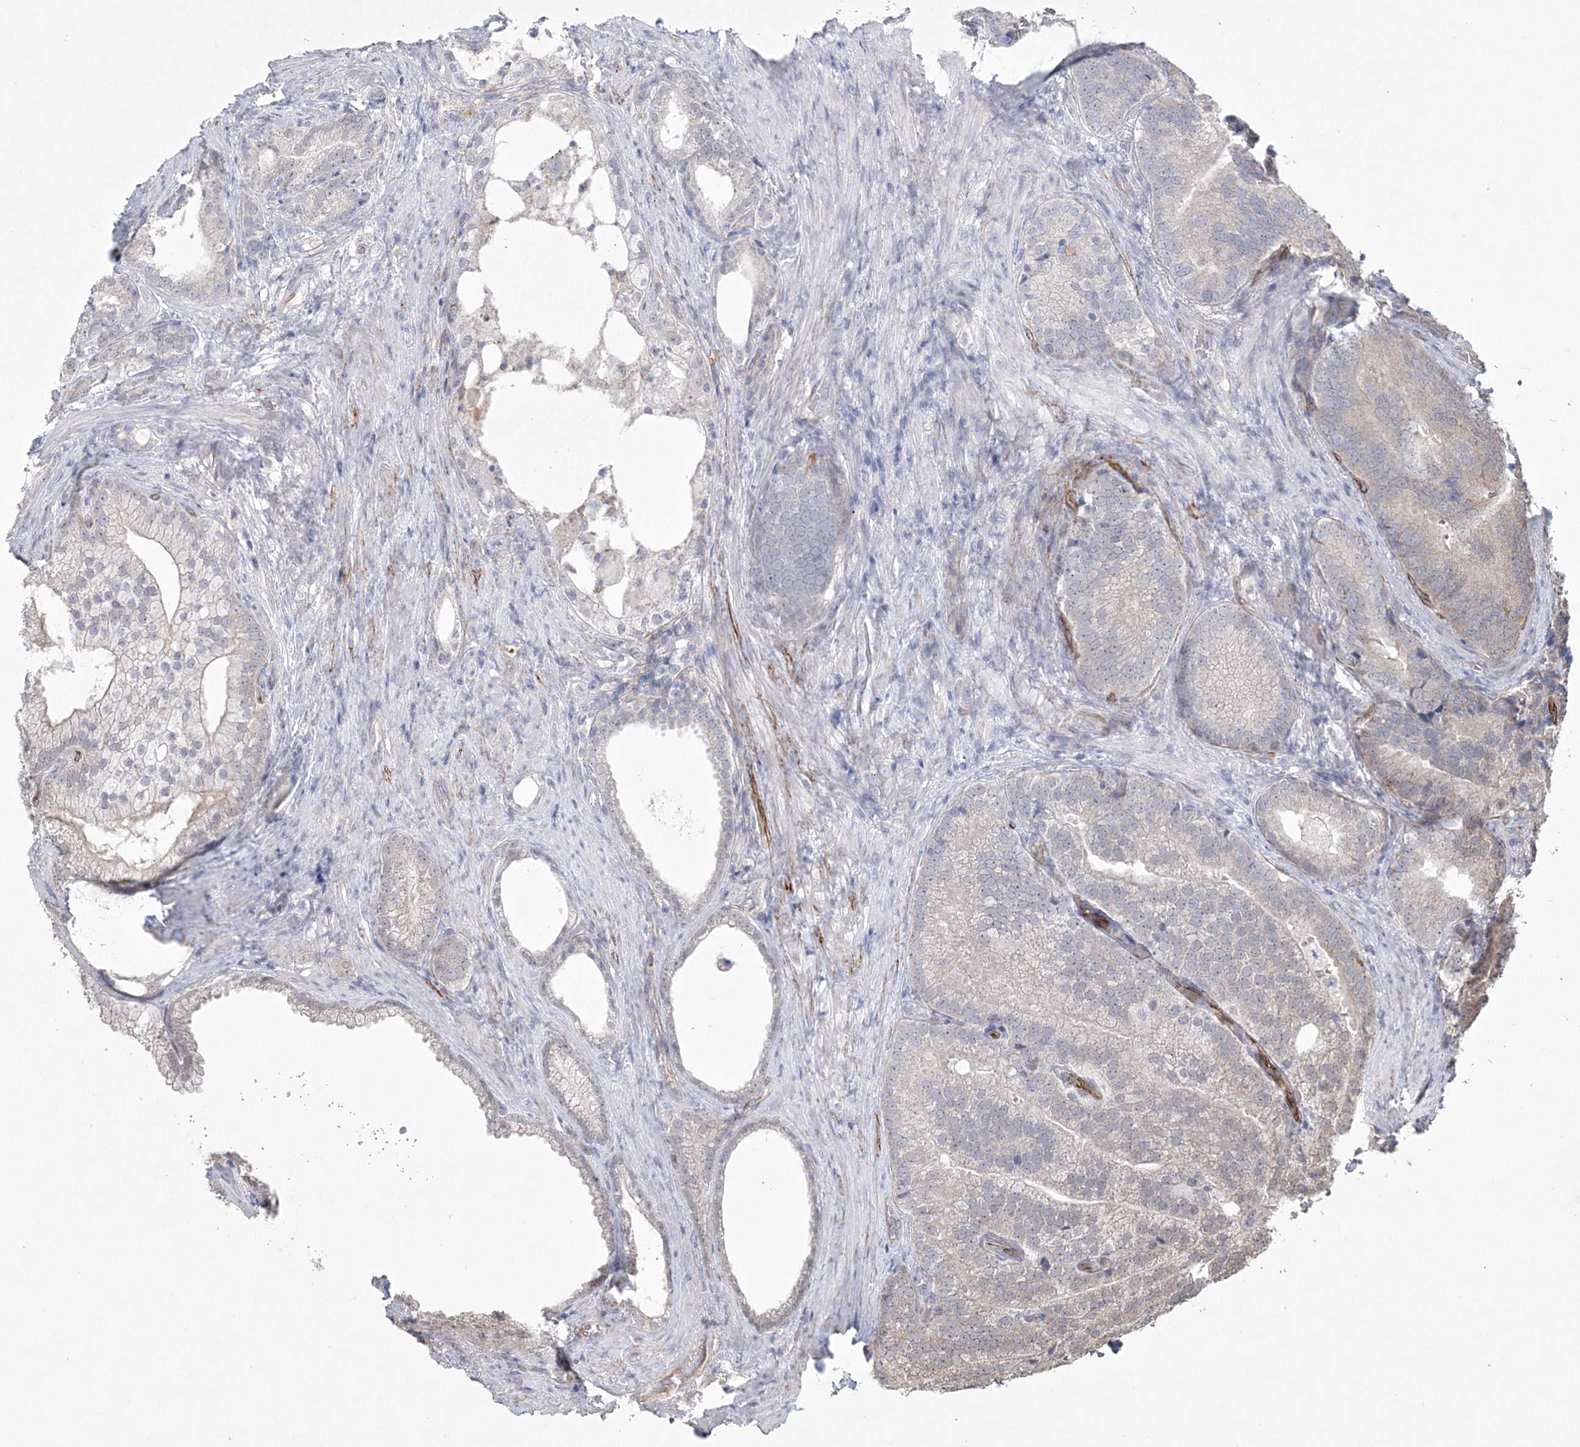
{"staining": {"intensity": "negative", "quantity": "none", "location": "none"}, "tissue": "prostate cancer", "cell_type": "Tumor cells", "image_type": "cancer", "snomed": [{"axis": "morphology", "description": "Adenocarcinoma, Low grade"}, {"axis": "topography", "description": "Prostate"}], "caption": "DAB (3,3'-diaminobenzidine) immunohistochemical staining of prostate cancer demonstrates no significant staining in tumor cells. The staining is performed using DAB brown chromogen with nuclei counter-stained in using hematoxylin.", "gene": "DPCD", "patient": {"sex": "male", "age": 71}}